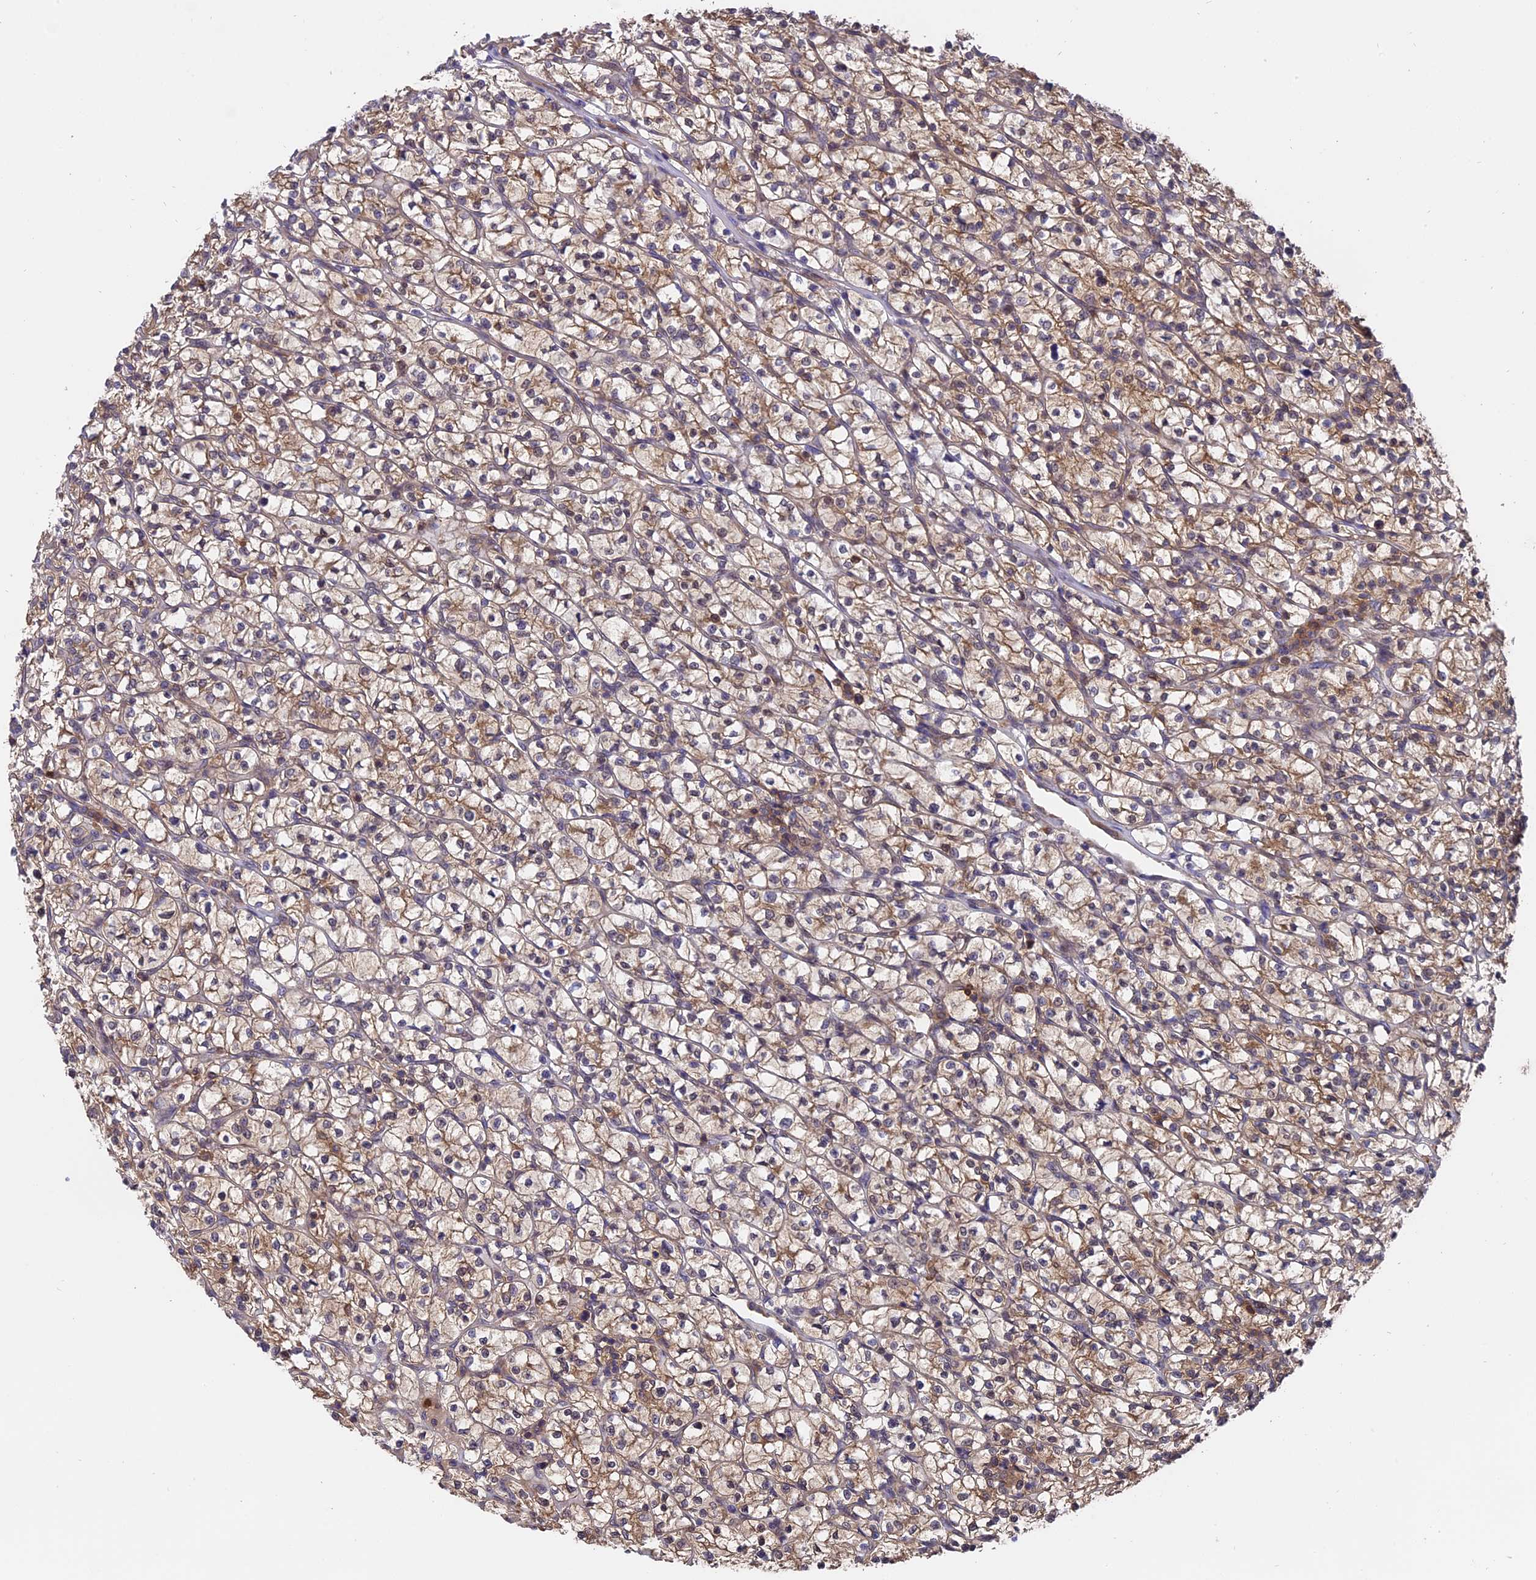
{"staining": {"intensity": "weak", "quantity": "25%-75%", "location": "cytoplasmic/membranous"}, "tissue": "renal cancer", "cell_type": "Tumor cells", "image_type": "cancer", "snomed": [{"axis": "morphology", "description": "Adenocarcinoma, NOS"}, {"axis": "topography", "description": "Kidney"}], "caption": "The photomicrograph exhibits immunohistochemical staining of renal adenocarcinoma. There is weak cytoplasmic/membranous expression is identified in approximately 25%-75% of tumor cells.", "gene": "FAM118B", "patient": {"sex": "female", "age": 64}}